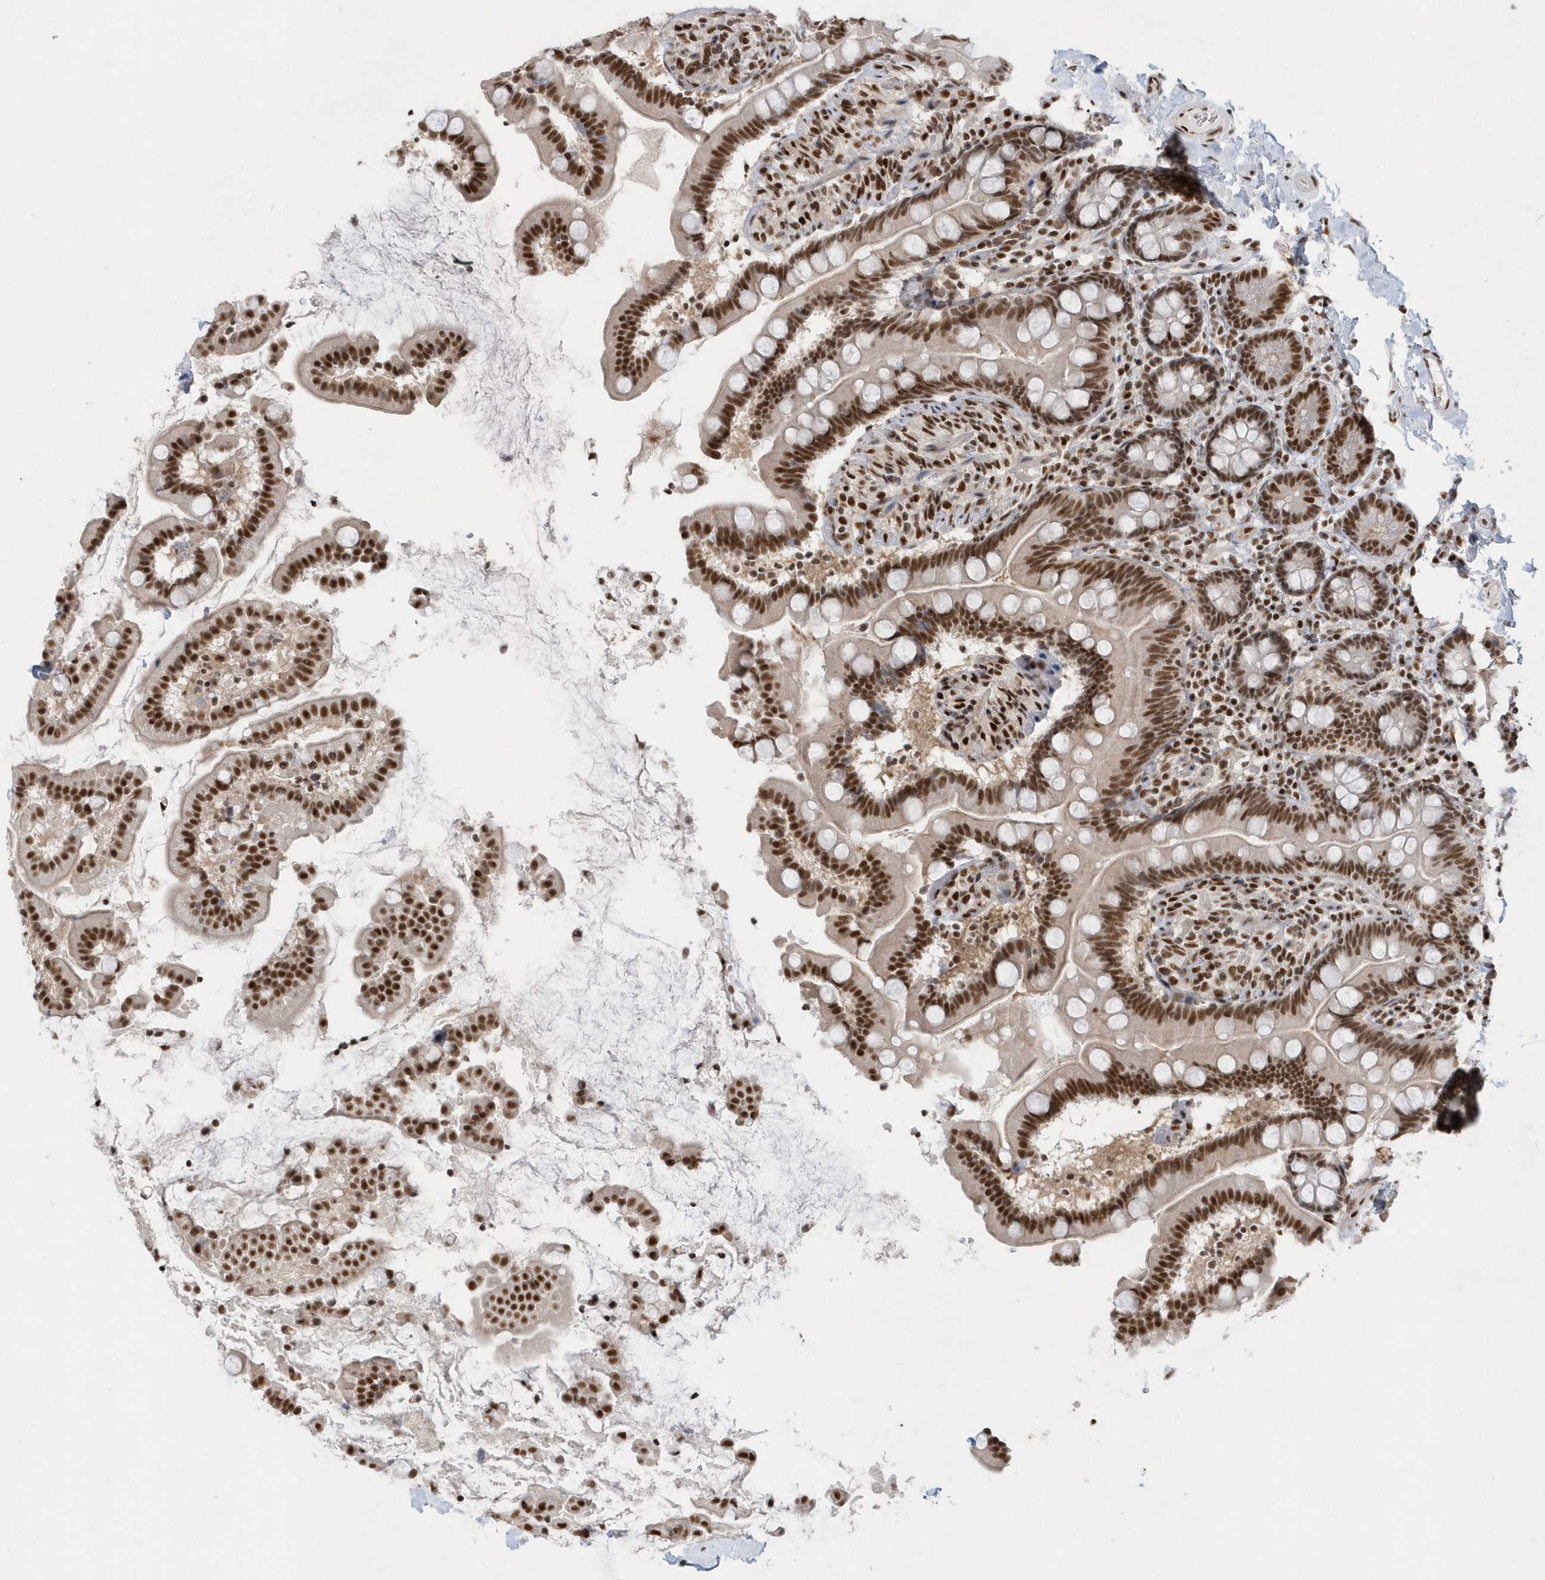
{"staining": {"intensity": "strong", "quantity": ">75%", "location": "nuclear"}, "tissue": "small intestine", "cell_type": "Glandular cells", "image_type": "normal", "snomed": [{"axis": "morphology", "description": "Normal tissue, NOS"}, {"axis": "topography", "description": "Small intestine"}], "caption": "Protein analysis of normal small intestine demonstrates strong nuclear expression in about >75% of glandular cells.", "gene": "SEPHS1", "patient": {"sex": "female", "age": 64}}